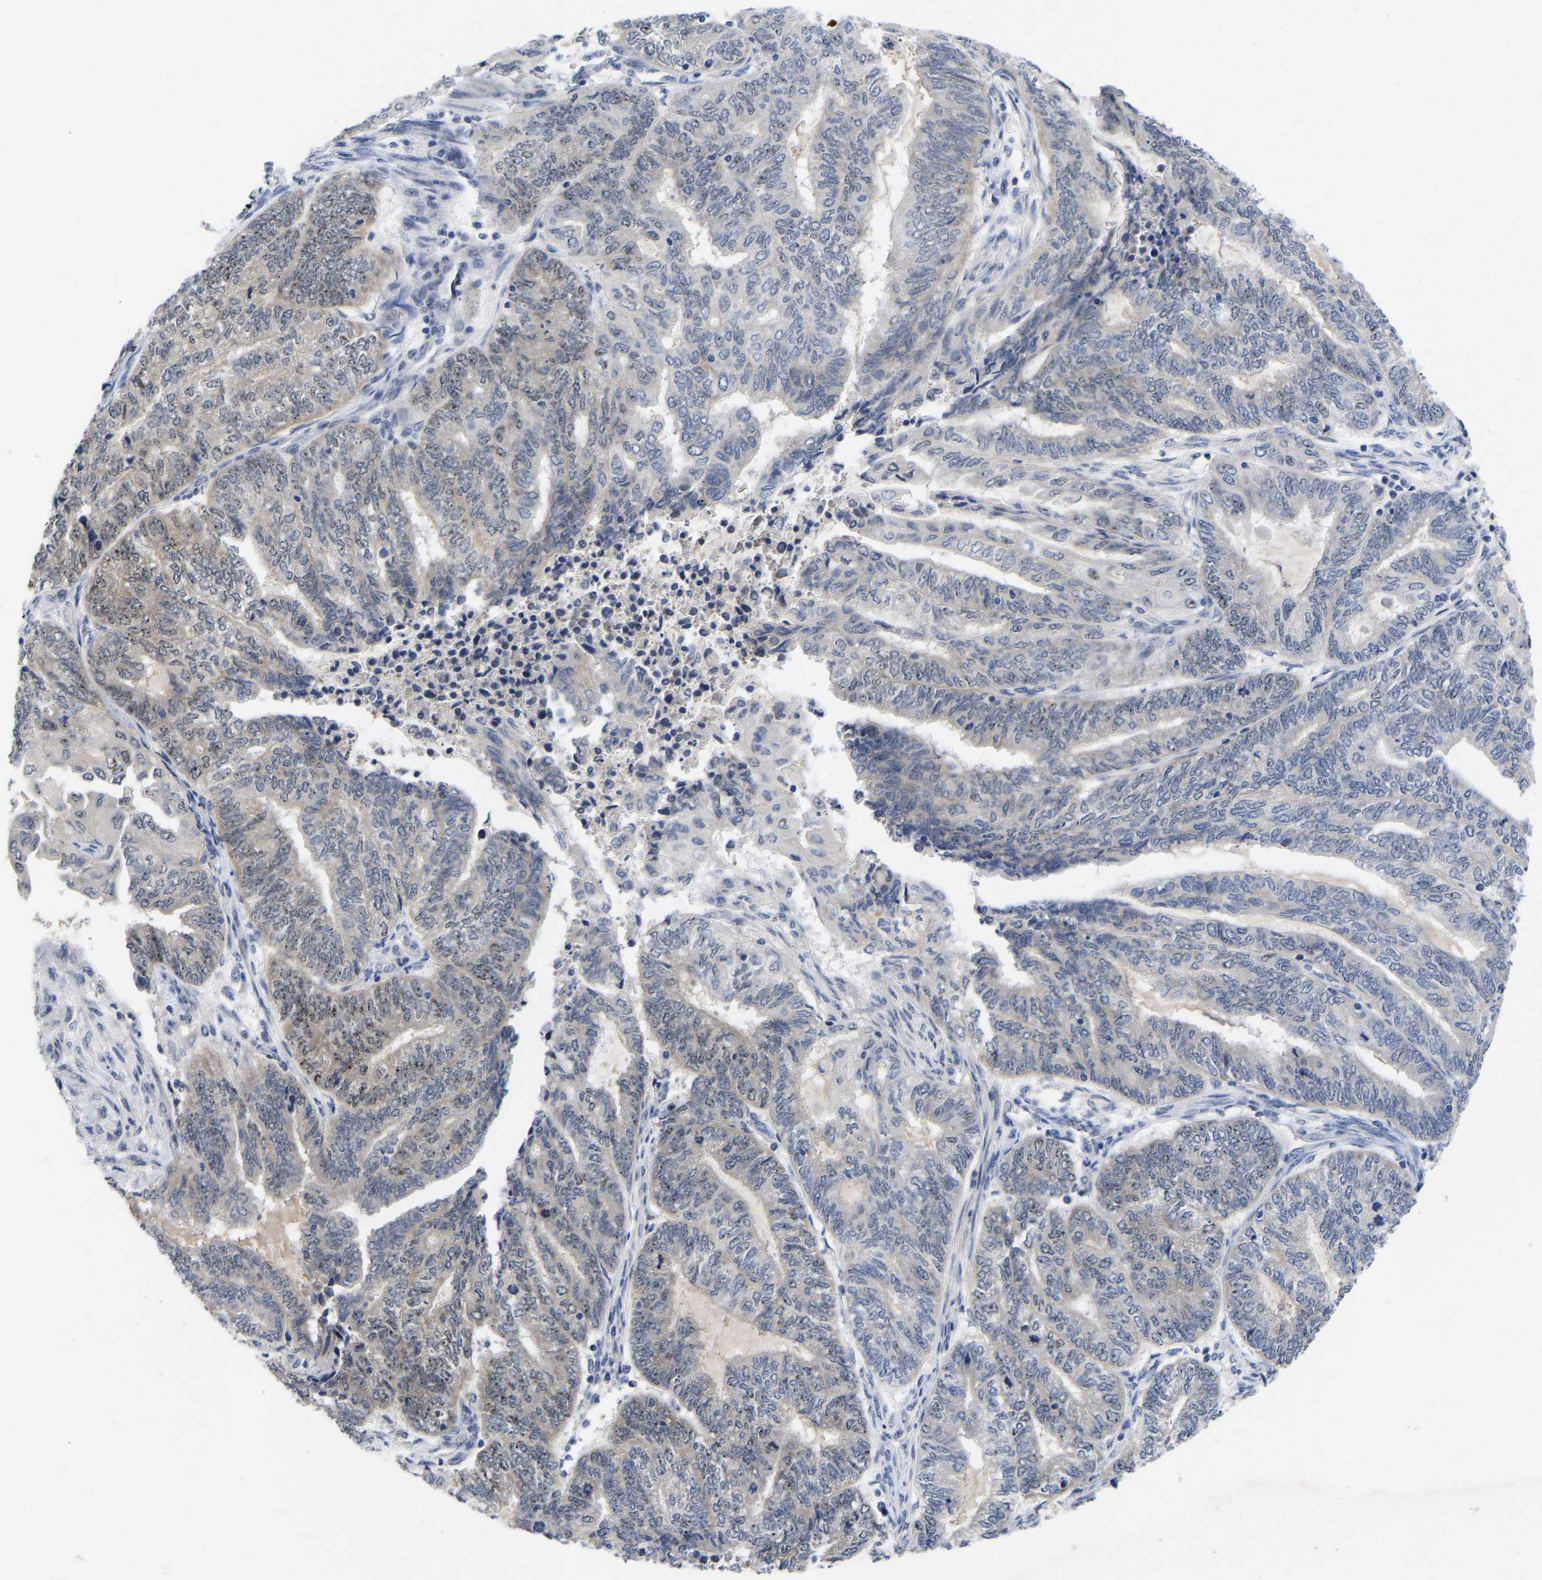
{"staining": {"intensity": "moderate", "quantity": "<25%", "location": "nuclear"}, "tissue": "endometrial cancer", "cell_type": "Tumor cells", "image_type": "cancer", "snomed": [{"axis": "morphology", "description": "Adenocarcinoma, NOS"}, {"axis": "topography", "description": "Uterus"}, {"axis": "topography", "description": "Endometrium"}], "caption": "A brown stain highlights moderate nuclear positivity of a protein in endometrial adenocarcinoma tumor cells.", "gene": "NLE1", "patient": {"sex": "female", "age": 70}}